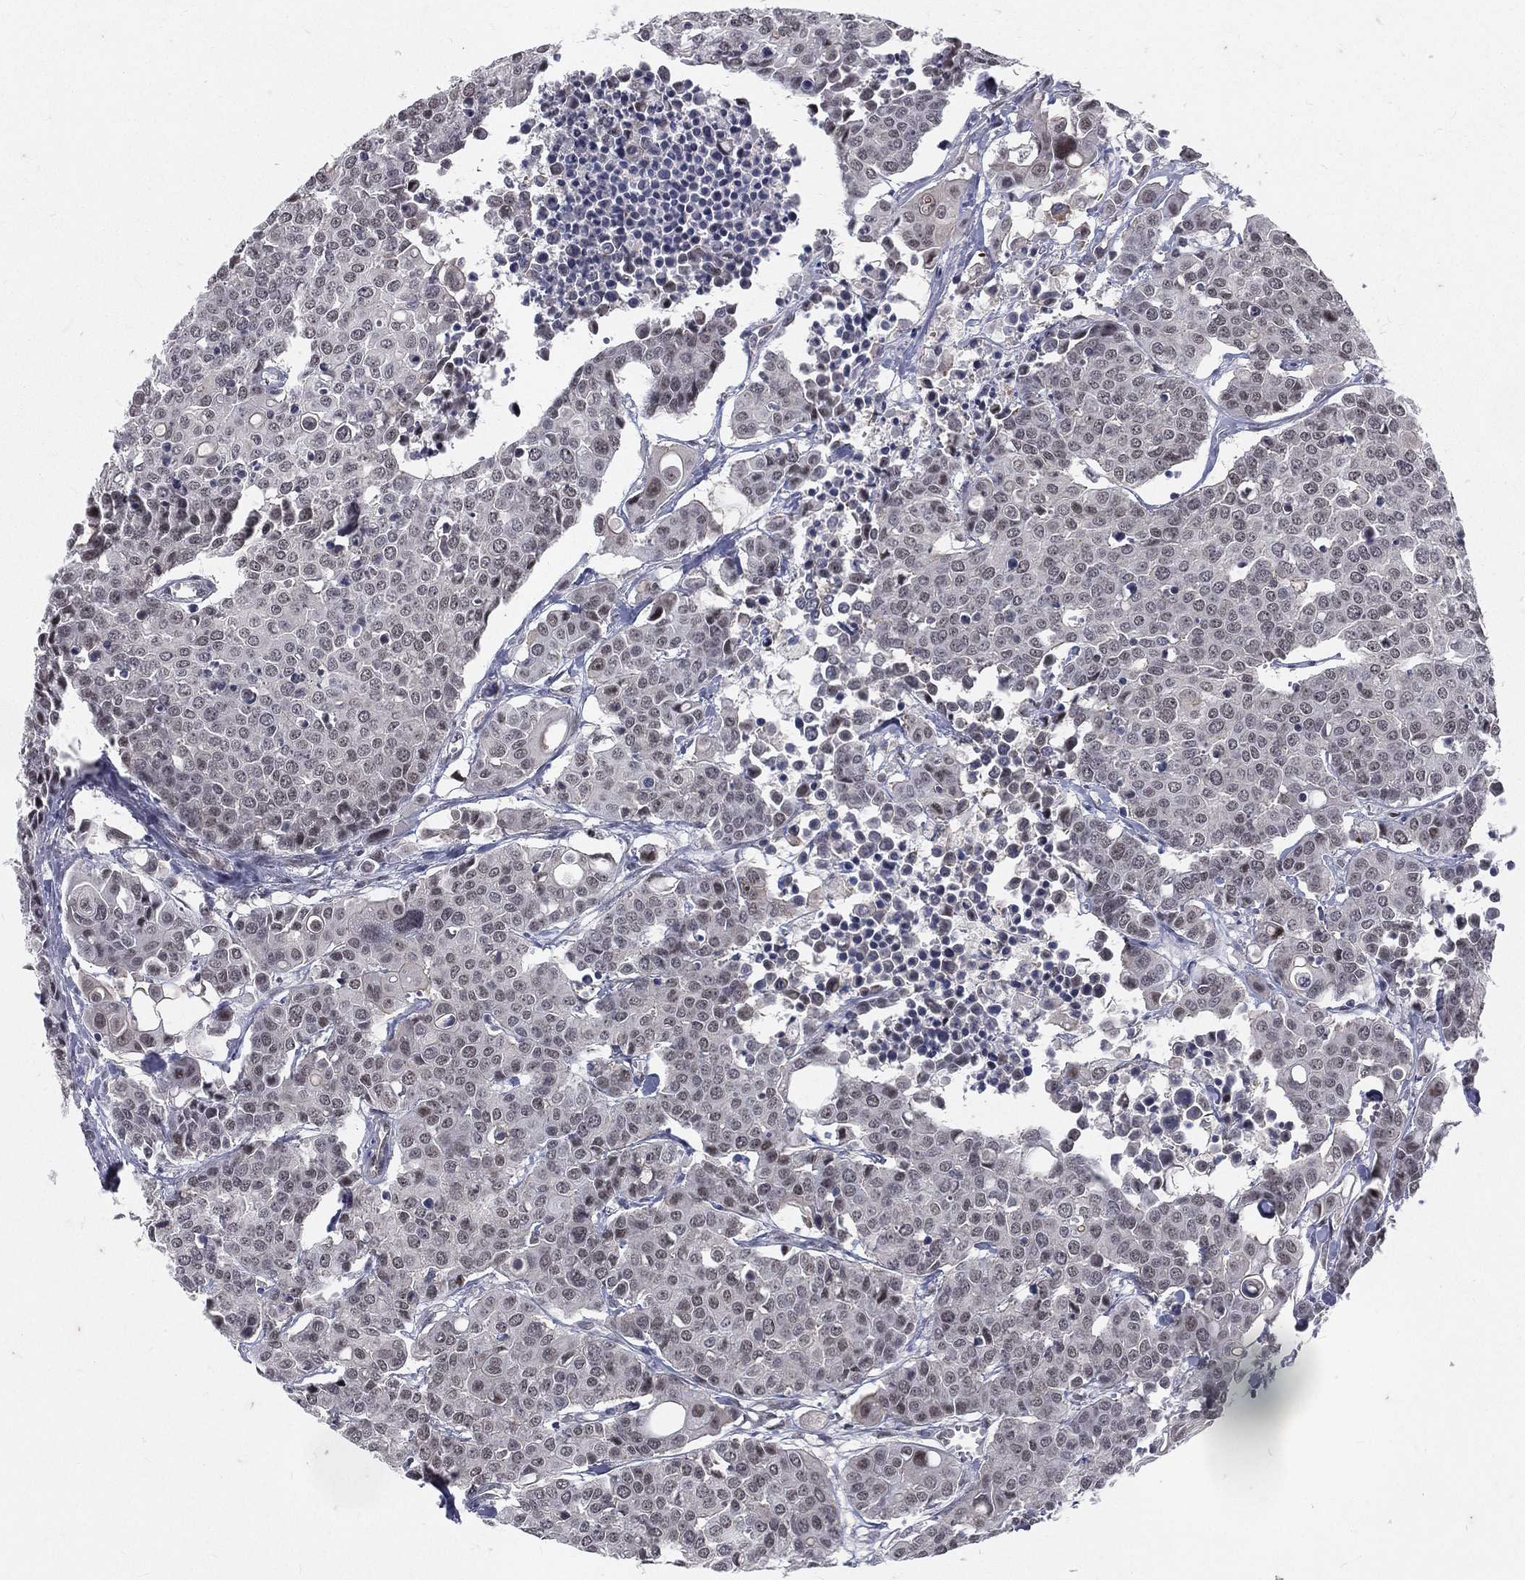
{"staining": {"intensity": "moderate", "quantity": "<25%", "location": "nuclear"}, "tissue": "carcinoid", "cell_type": "Tumor cells", "image_type": "cancer", "snomed": [{"axis": "morphology", "description": "Carcinoid, malignant, NOS"}, {"axis": "topography", "description": "Colon"}], "caption": "Immunohistochemical staining of carcinoid (malignant) exhibits moderate nuclear protein positivity in about <25% of tumor cells. (brown staining indicates protein expression, while blue staining denotes nuclei).", "gene": "MORC2", "patient": {"sex": "male", "age": 81}}